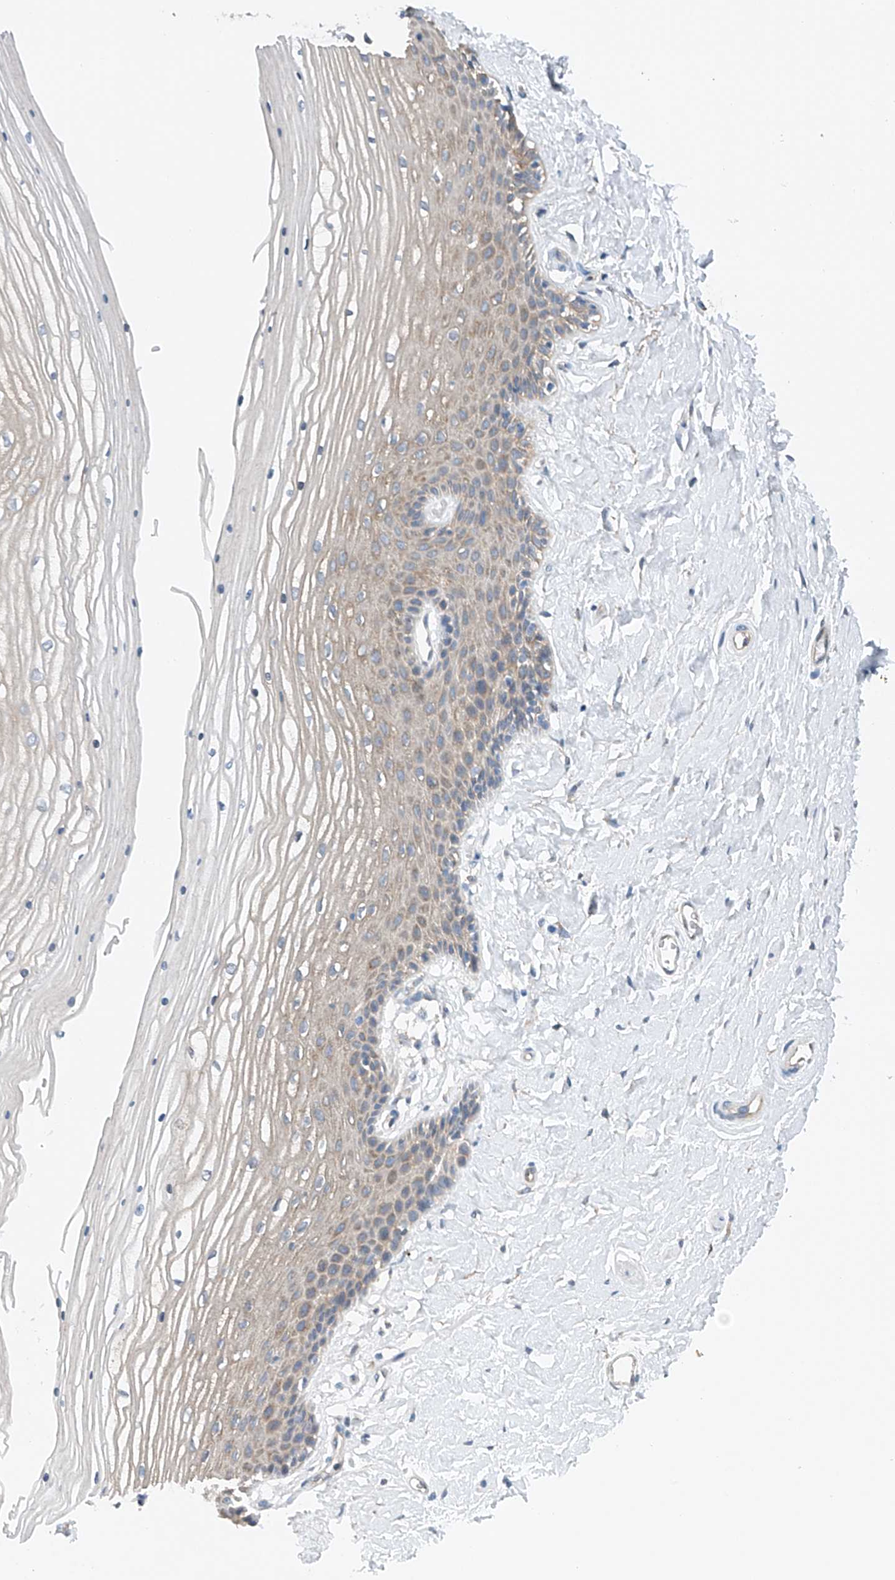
{"staining": {"intensity": "weak", "quantity": ">75%", "location": "cytoplasmic/membranous"}, "tissue": "vagina", "cell_type": "Squamous epithelial cells", "image_type": "normal", "snomed": [{"axis": "morphology", "description": "Normal tissue, NOS"}, {"axis": "topography", "description": "Vagina"}, {"axis": "topography", "description": "Cervix"}], "caption": "Immunohistochemistry (IHC) (DAB (3,3'-diaminobenzidine)) staining of unremarkable human vagina displays weak cytoplasmic/membranous protein positivity in approximately >75% of squamous epithelial cells.", "gene": "CEP85L", "patient": {"sex": "female", "age": 40}}